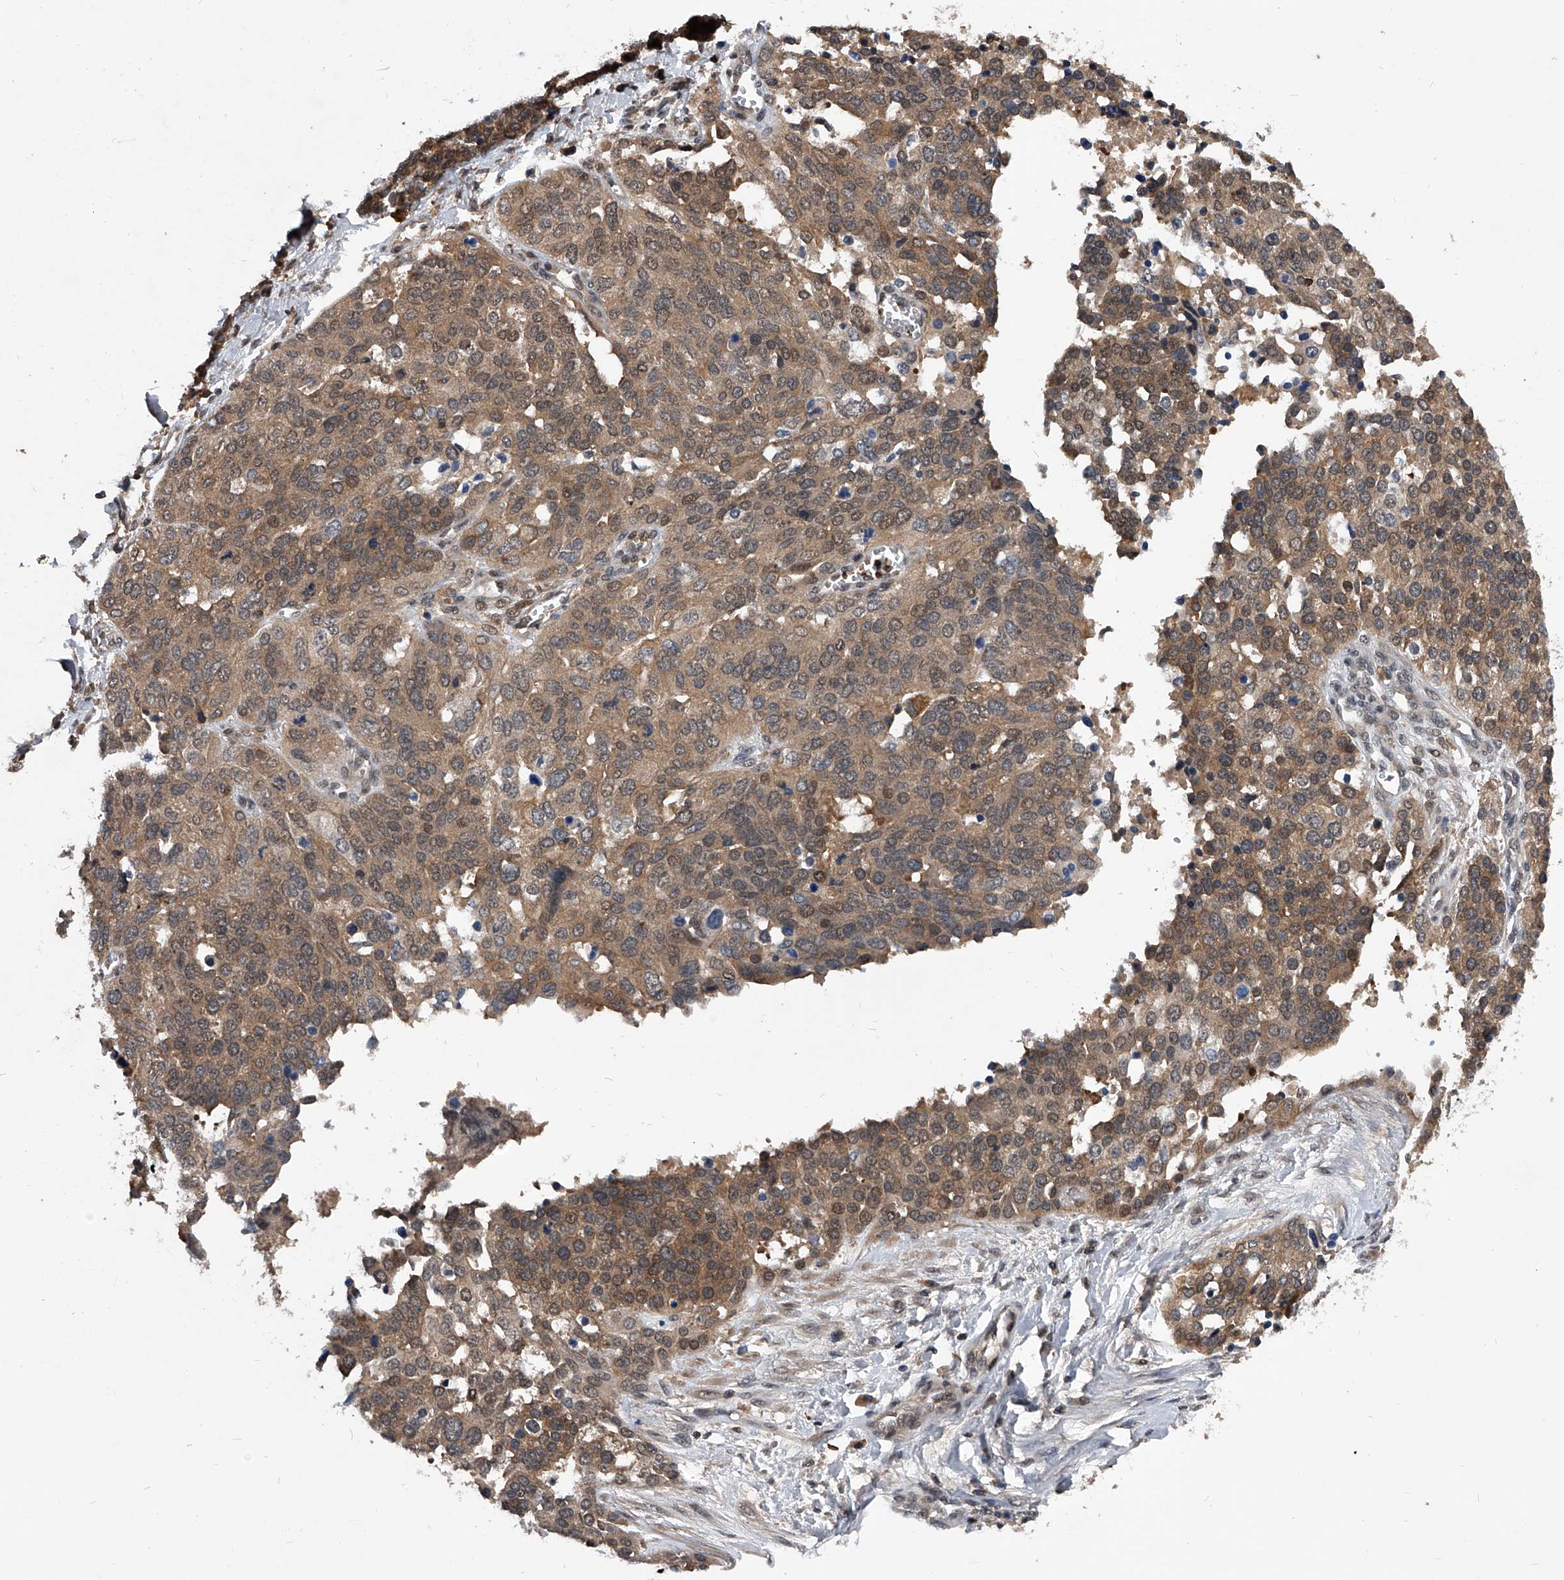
{"staining": {"intensity": "weak", "quantity": ">75%", "location": "cytoplasmic/membranous"}, "tissue": "ovarian cancer", "cell_type": "Tumor cells", "image_type": "cancer", "snomed": [{"axis": "morphology", "description": "Cystadenocarcinoma, serous, NOS"}, {"axis": "topography", "description": "Ovary"}], "caption": "High-magnification brightfield microscopy of ovarian cancer (serous cystadenocarcinoma) stained with DAB (3,3'-diaminobenzidine) (brown) and counterstained with hematoxylin (blue). tumor cells exhibit weak cytoplasmic/membranous staining is seen in about>75% of cells. (Brightfield microscopy of DAB IHC at high magnification).", "gene": "ZNF30", "patient": {"sex": "female", "age": 44}}